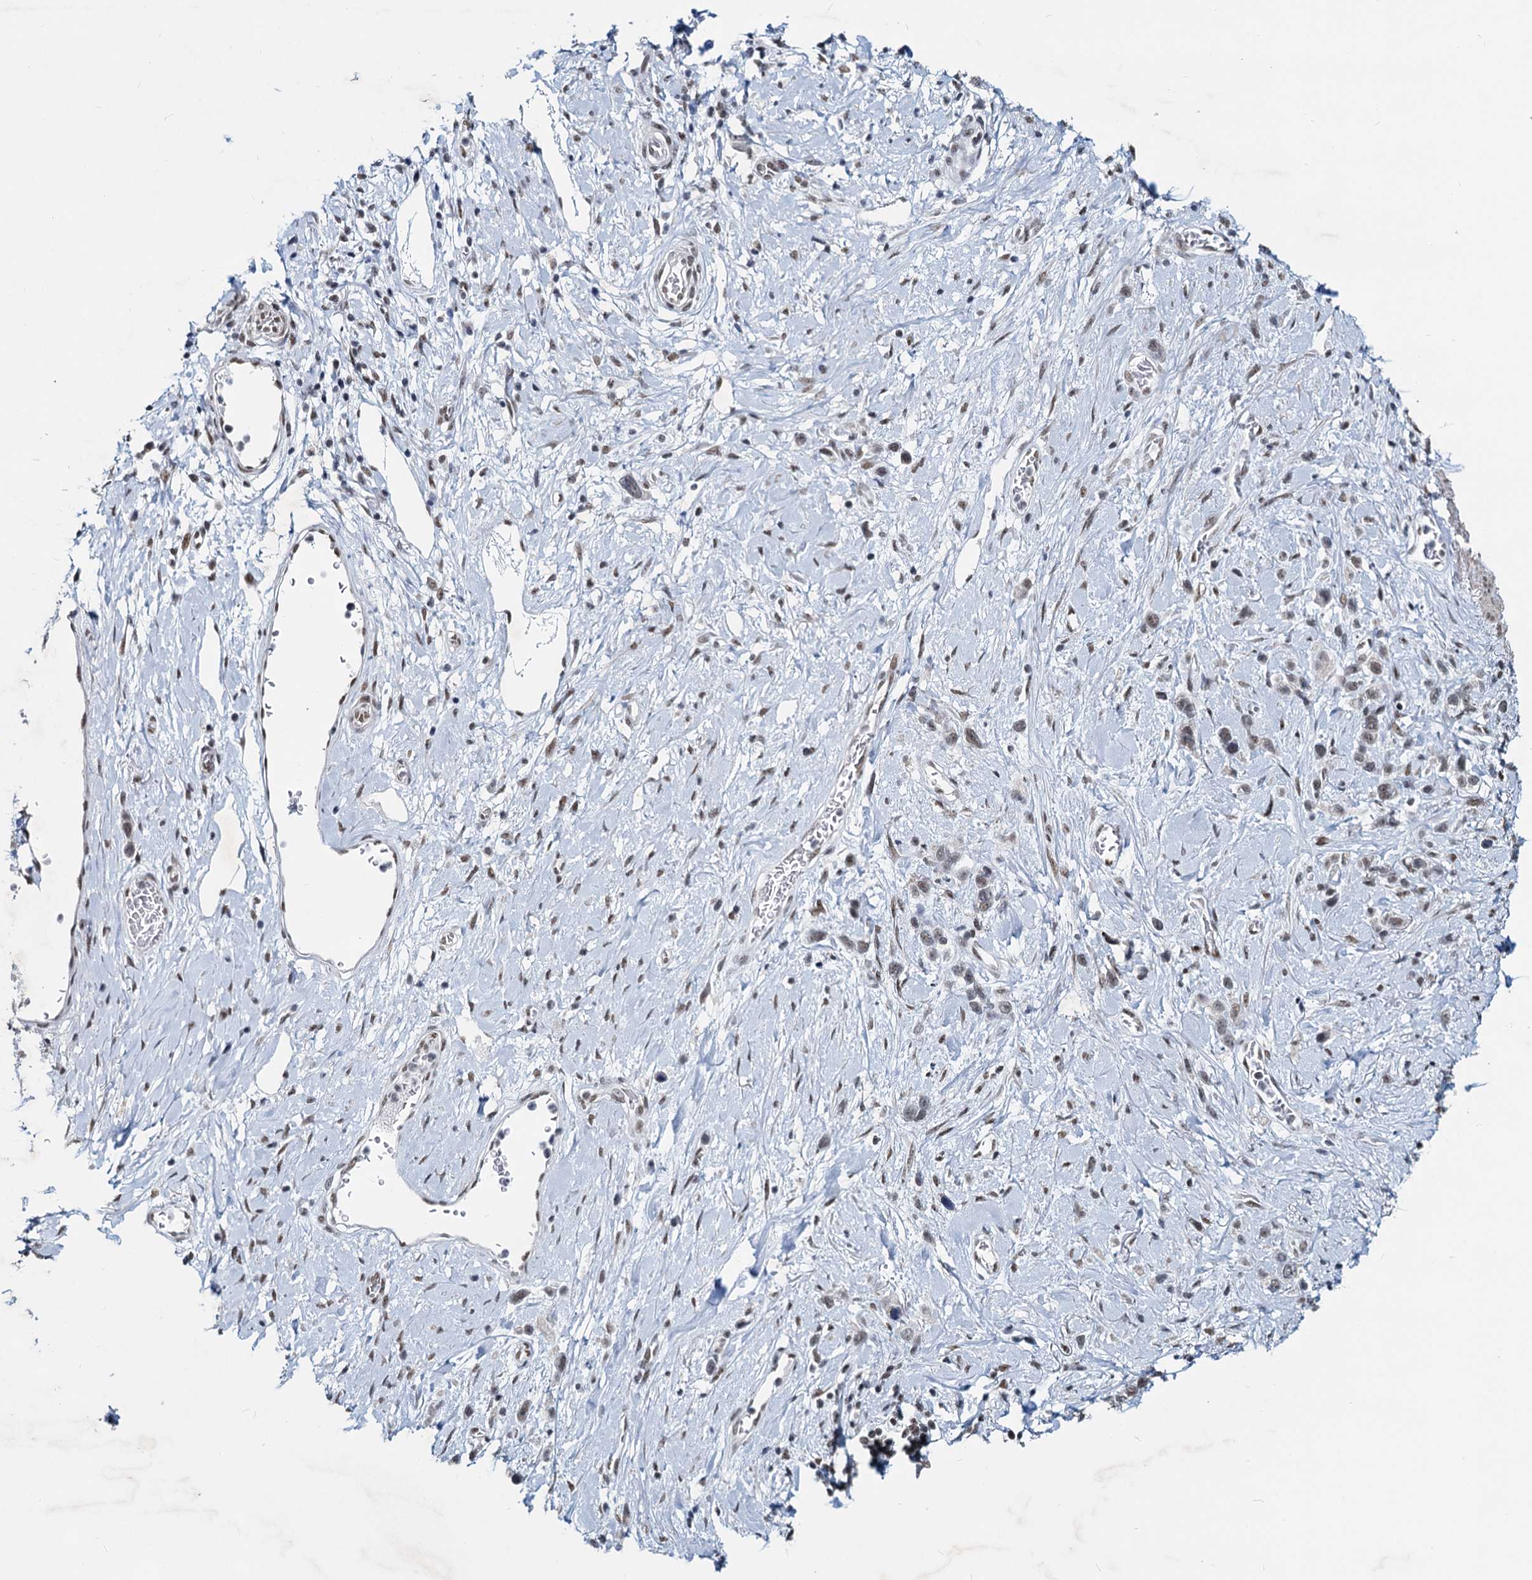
{"staining": {"intensity": "weak", "quantity": "25%-75%", "location": "nuclear"}, "tissue": "stomach cancer", "cell_type": "Tumor cells", "image_type": "cancer", "snomed": [{"axis": "morphology", "description": "Adenocarcinoma, NOS"}, {"axis": "morphology", "description": "Adenocarcinoma, High grade"}, {"axis": "topography", "description": "Stomach, upper"}, {"axis": "topography", "description": "Stomach, lower"}], "caption": "IHC micrograph of neoplastic tissue: human stomach cancer stained using IHC demonstrates low levels of weak protein expression localized specifically in the nuclear of tumor cells, appearing as a nuclear brown color.", "gene": "METTL14", "patient": {"sex": "female", "age": 65}}